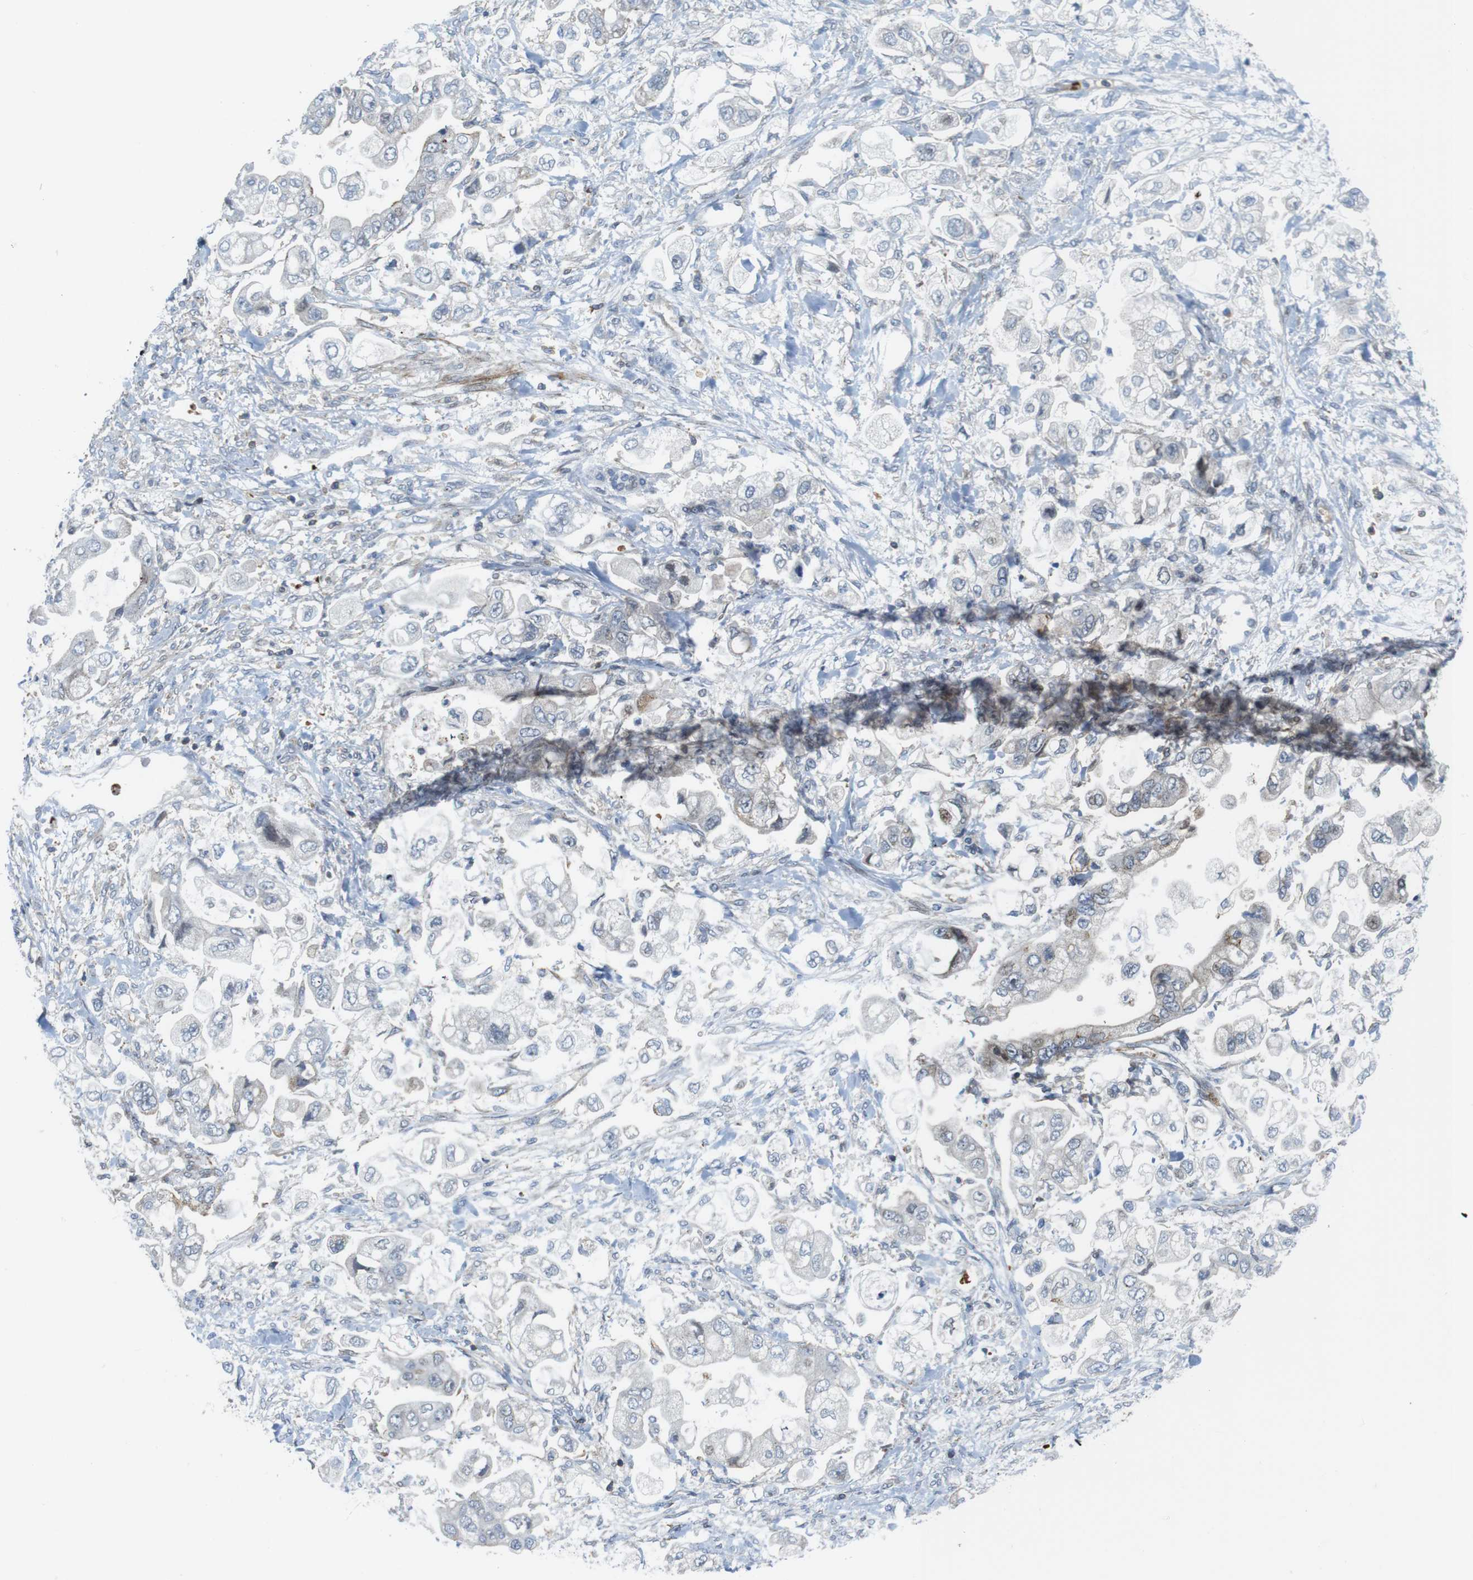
{"staining": {"intensity": "weak", "quantity": "<25%", "location": "cytoplasmic/membranous"}, "tissue": "stomach cancer", "cell_type": "Tumor cells", "image_type": "cancer", "snomed": [{"axis": "morphology", "description": "Normal tissue, NOS"}, {"axis": "morphology", "description": "Adenocarcinoma, NOS"}, {"axis": "topography", "description": "Stomach"}], "caption": "High power microscopy micrograph of an IHC micrograph of stomach cancer, revealing no significant staining in tumor cells.", "gene": "CUL7", "patient": {"sex": "male", "age": 62}}